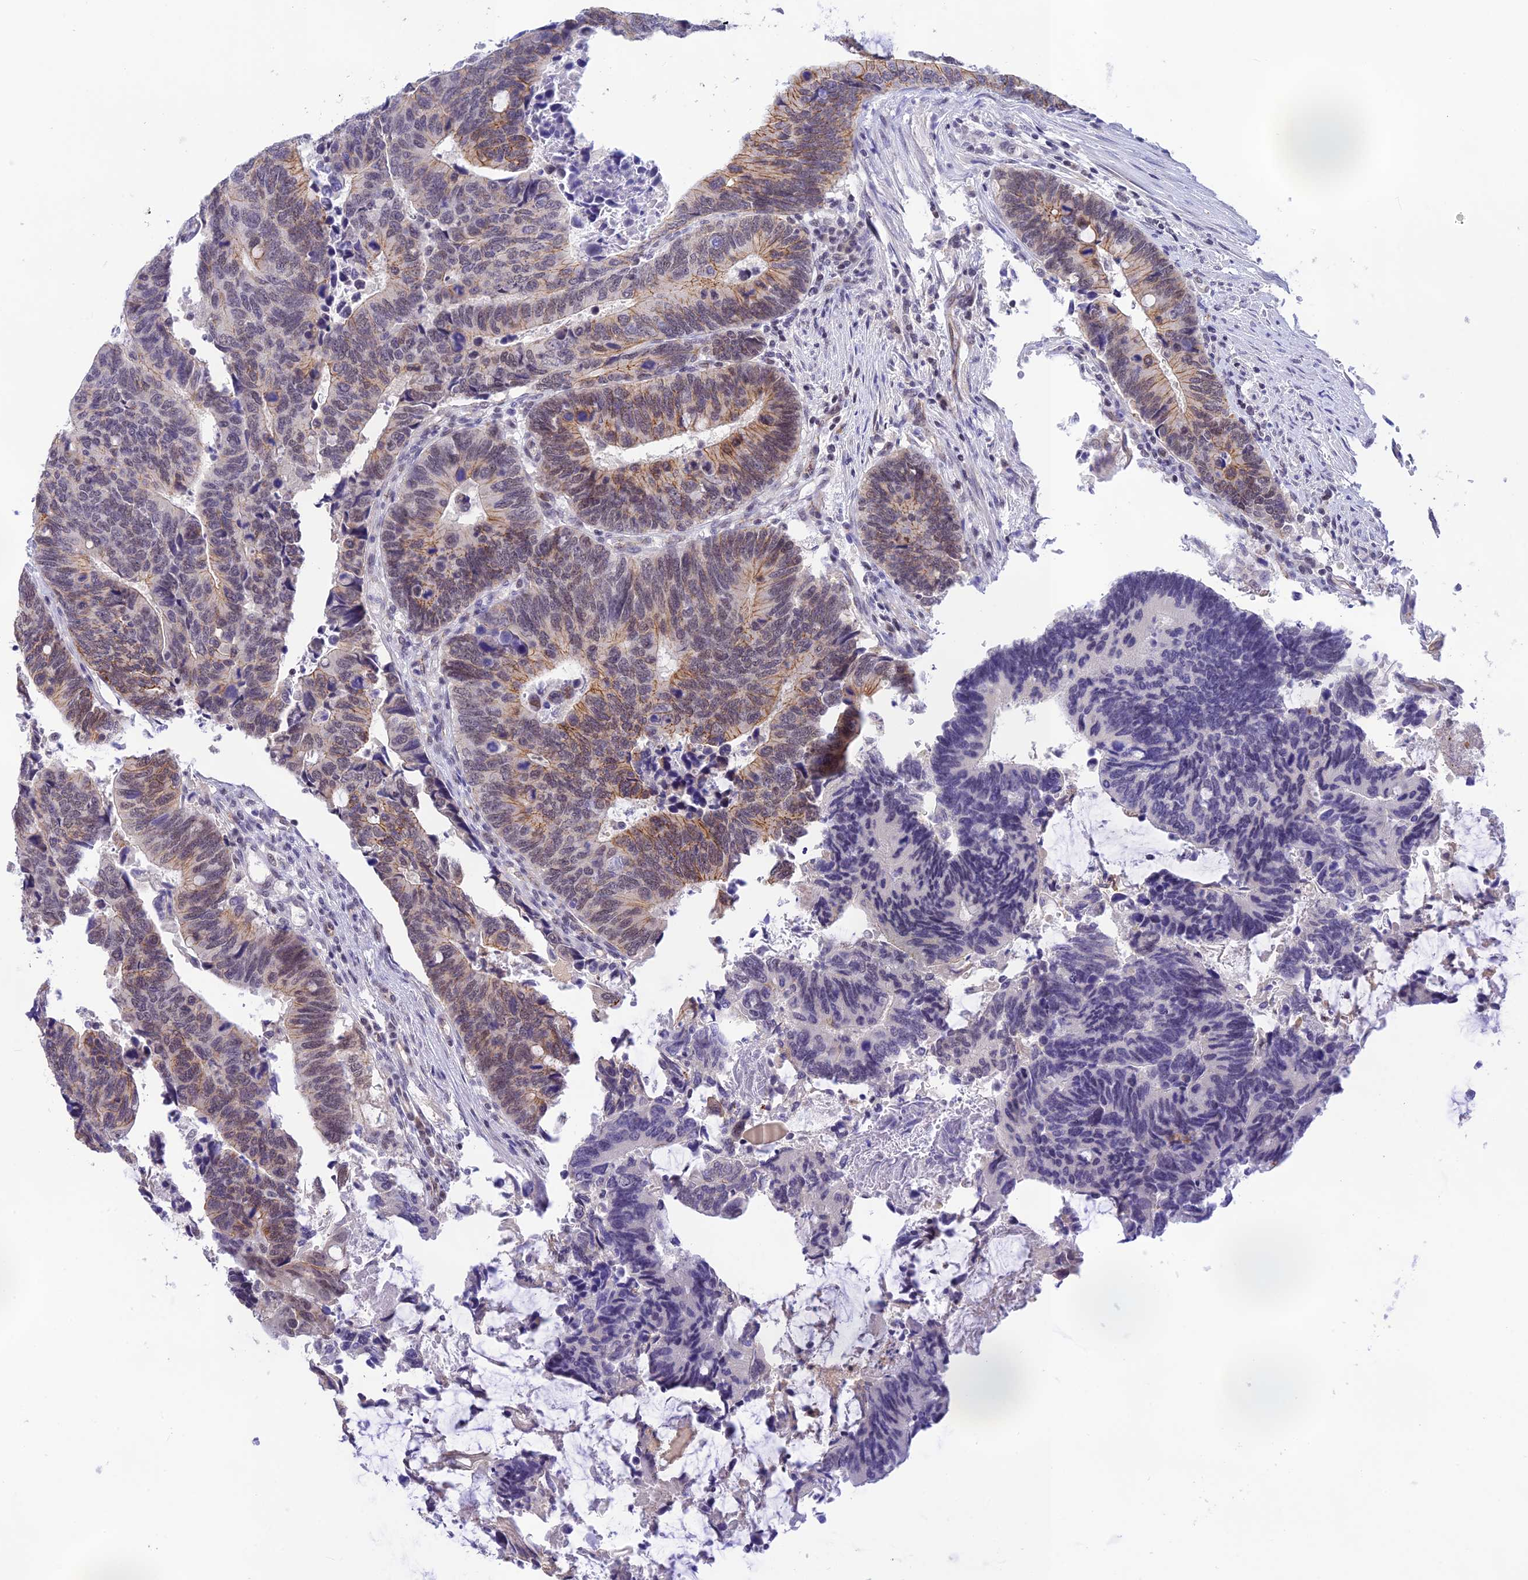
{"staining": {"intensity": "moderate", "quantity": "25%-75%", "location": "cytoplasmic/membranous"}, "tissue": "colorectal cancer", "cell_type": "Tumor cells", "image_type": "cancer", "snomed": [{"axis": "morphology", "description": "Adenocarcinoma, NOS"}, {"axis": "topography", "description": "Colon"}], "caption": "Human colorectal cancer stained with a protein marker demonstrates moderate staining in tumor cells.", "gene": "THAP11", "patient": {"sex": "male", "age": 87}}